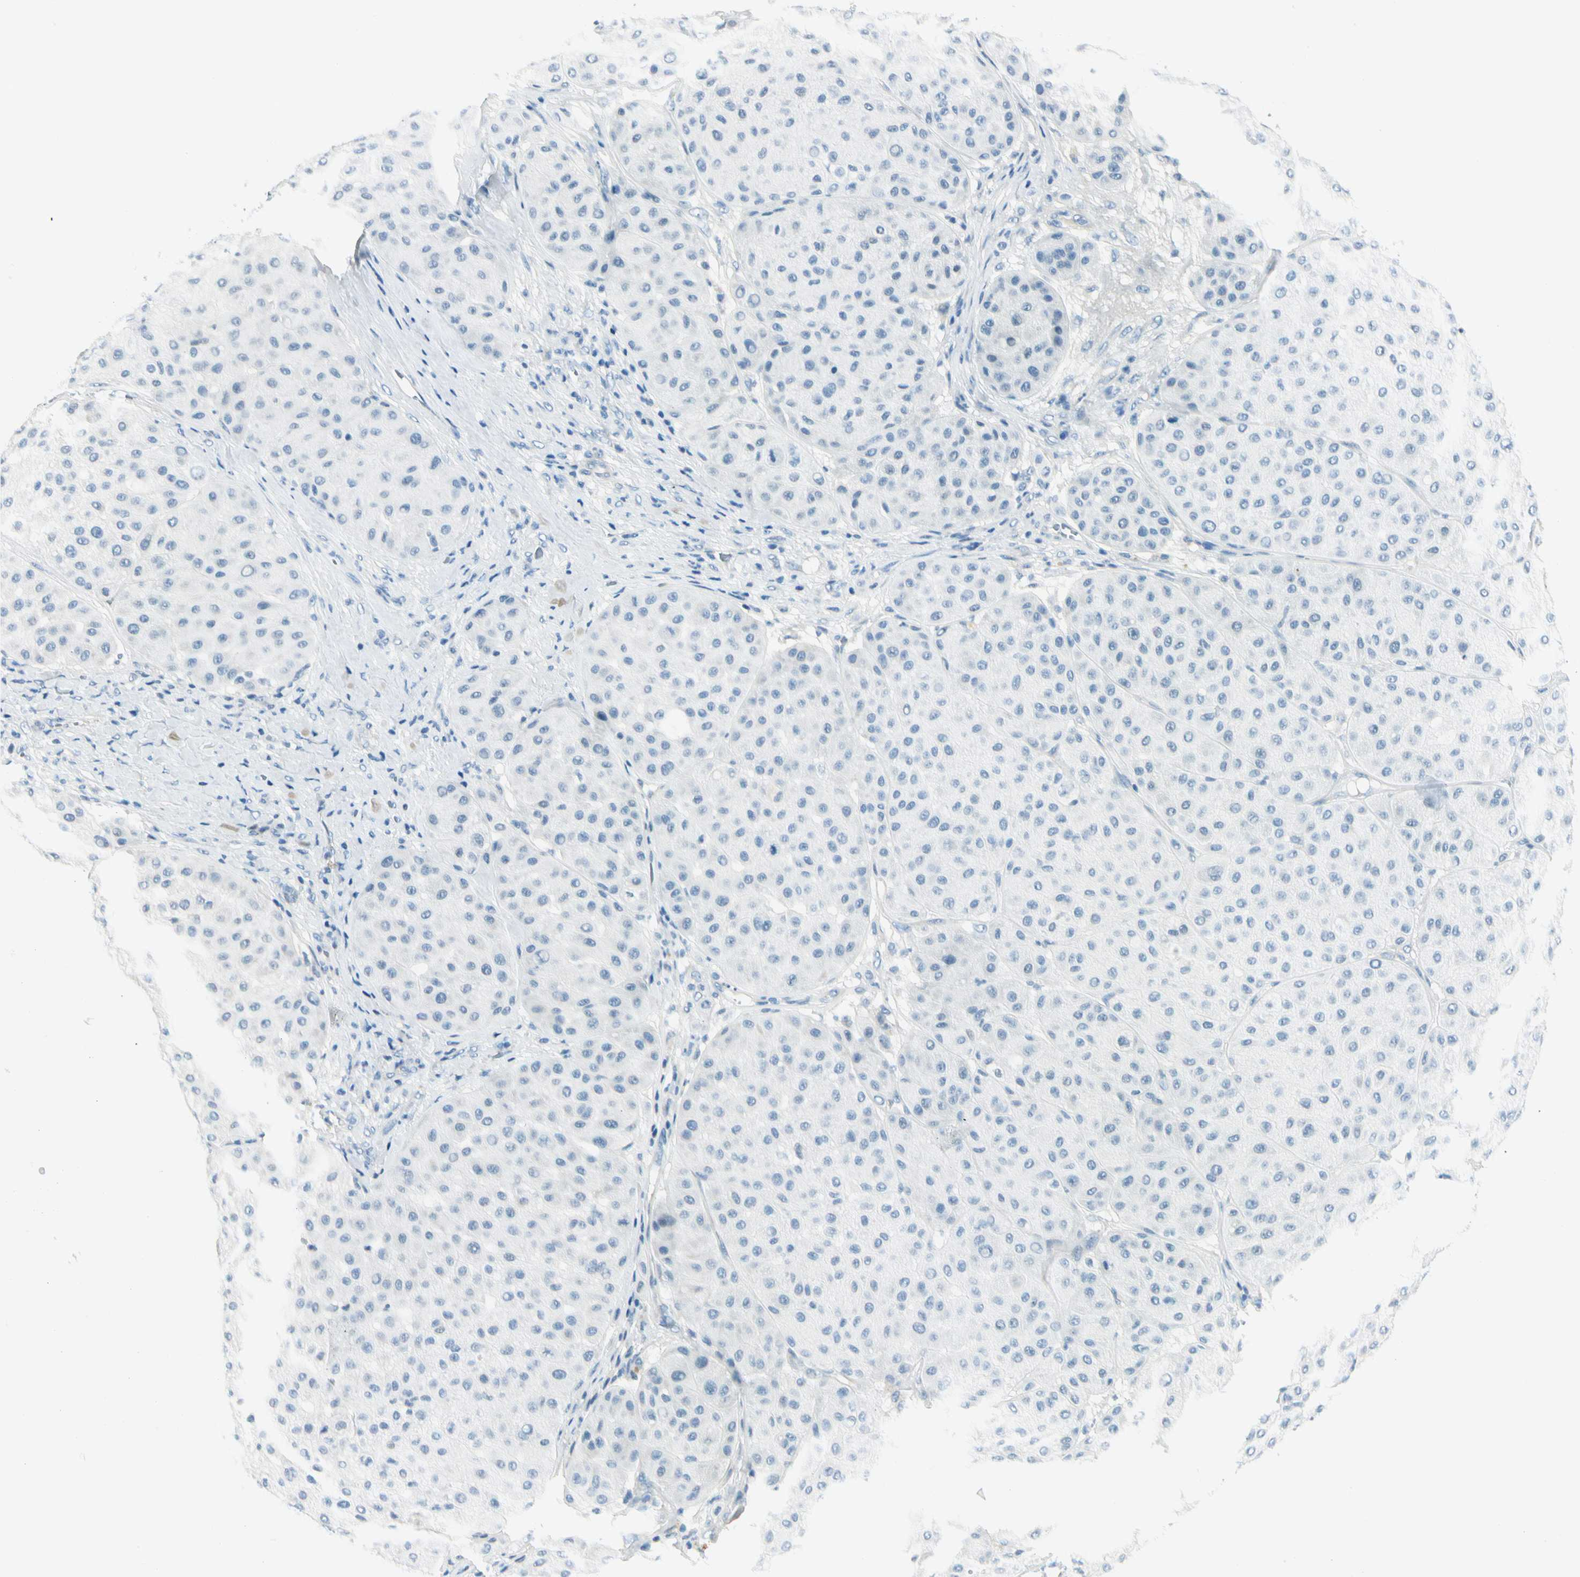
{"staining": {"intensity": "negative", "quantity": "none", "location": "none"}, "tissue": "melanoma", "cell_type": "Tumor cells", "image_type": "cancer", "snomed": [{"axis": "morphology", "description": "Normal tissue, NOS"}, {"axis": "morphology", "description": "Malignant melanoma, Metastatic site"}, {"axis": "topography", "description": "Skin"}], "caption": "Human melanoma stained for a protein using immunohistochemistry exhibits no staining in tumor cells.", "gene": "ZSCAN1", "patient": {"sex": "male", "age": 41}}